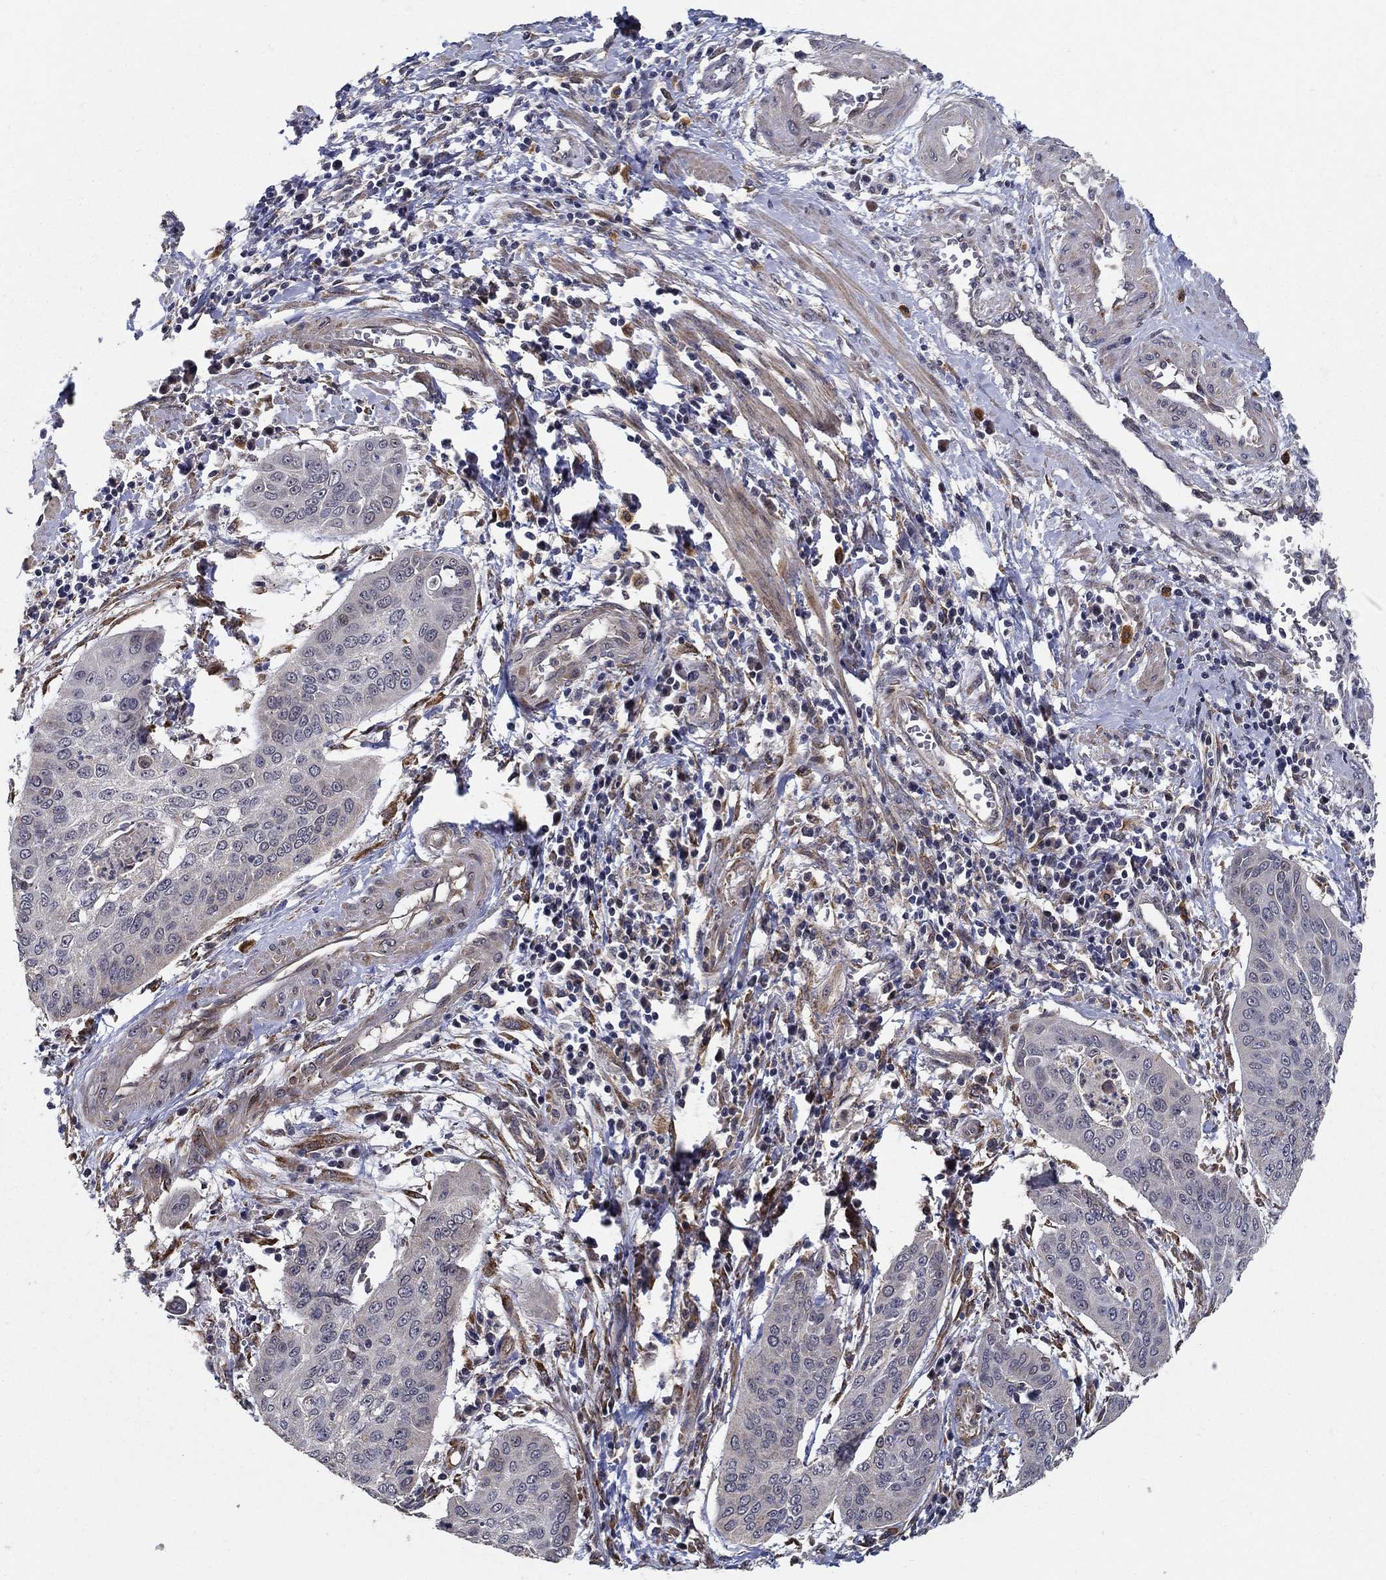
{"staining": {"intensity": "negative", "quantity": "none", "location": "none"}, "tissue": "cervical cancer", "cell_type": "Tumor cells", "image_type": "cancer", "snomed": [{"axis": "morphology", "description": "Squamous cell carcinoma, NOS"}, {"axis": "topography", "description": "Cervix"}], "caption": "The photomicrograph exhibits no staining of tumor cells in cervical squamous cell carcinoma.", "gene": "ZNF594", "patient": {"sex": "female", "age": 39}}